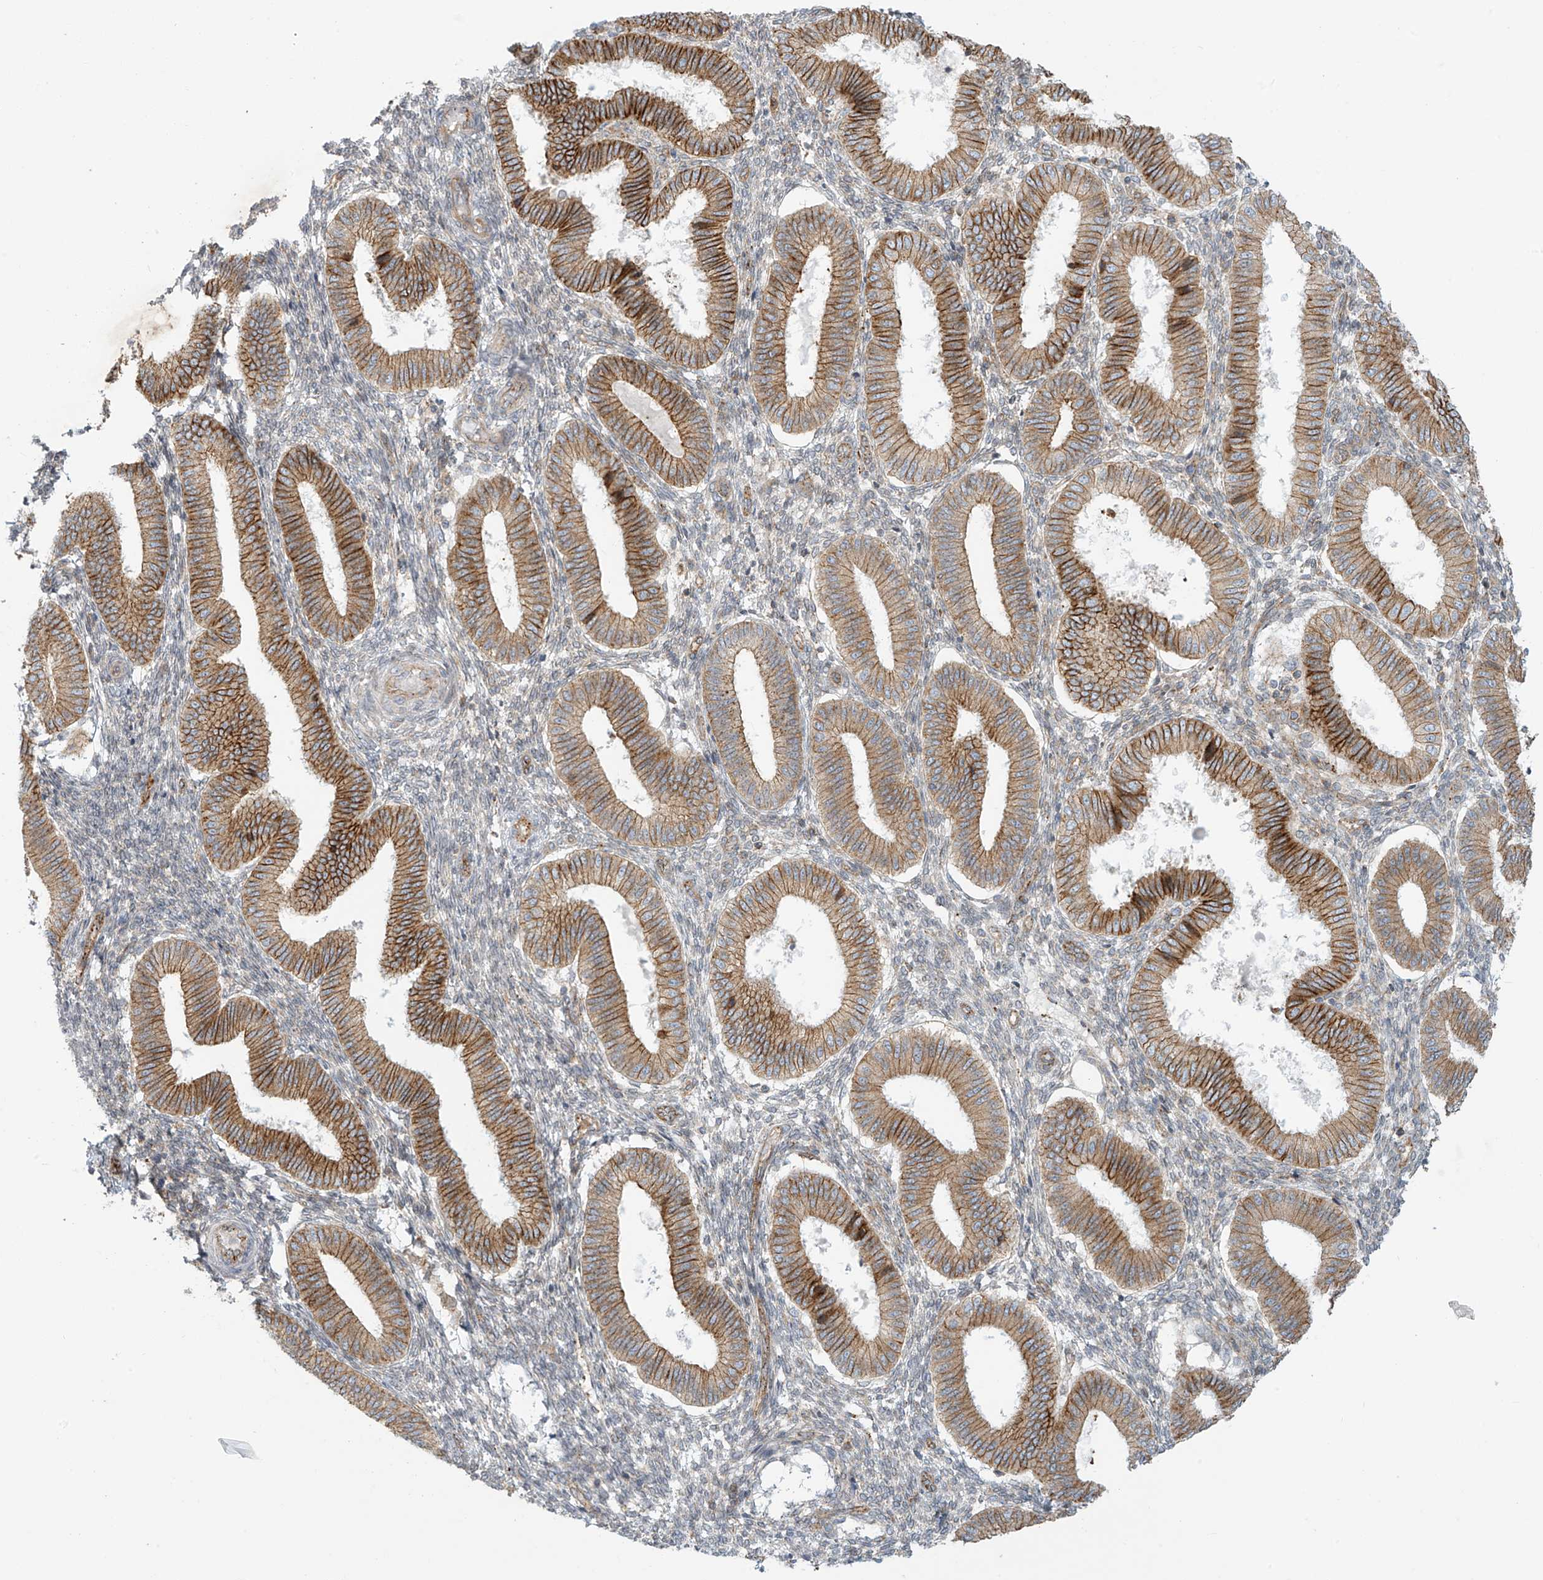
{"staining": {"intensity": "negative", "quantity": "none", "location": "none"}, "tissue": "endometrium", "cell_type": "Cells in endometrial stroma", "image_type": "normal", "snomed": [{"axis": "morphology", "description": "Normal tissue, NOS"}, {"axis": "topography", "description": "Endometrium"}], "caption": "High magnification brightfield microscopy of unremarkable endometrium stained with DAB (3,3'-diaminobenzidine) (brown) and counterstained with hematoxylin (blue): cells in endometrial stroma show no significant positivity. Nuclei are stained in blue.", "gene": "LZTS3", "patient": {"sex": "female", "age": 39}}